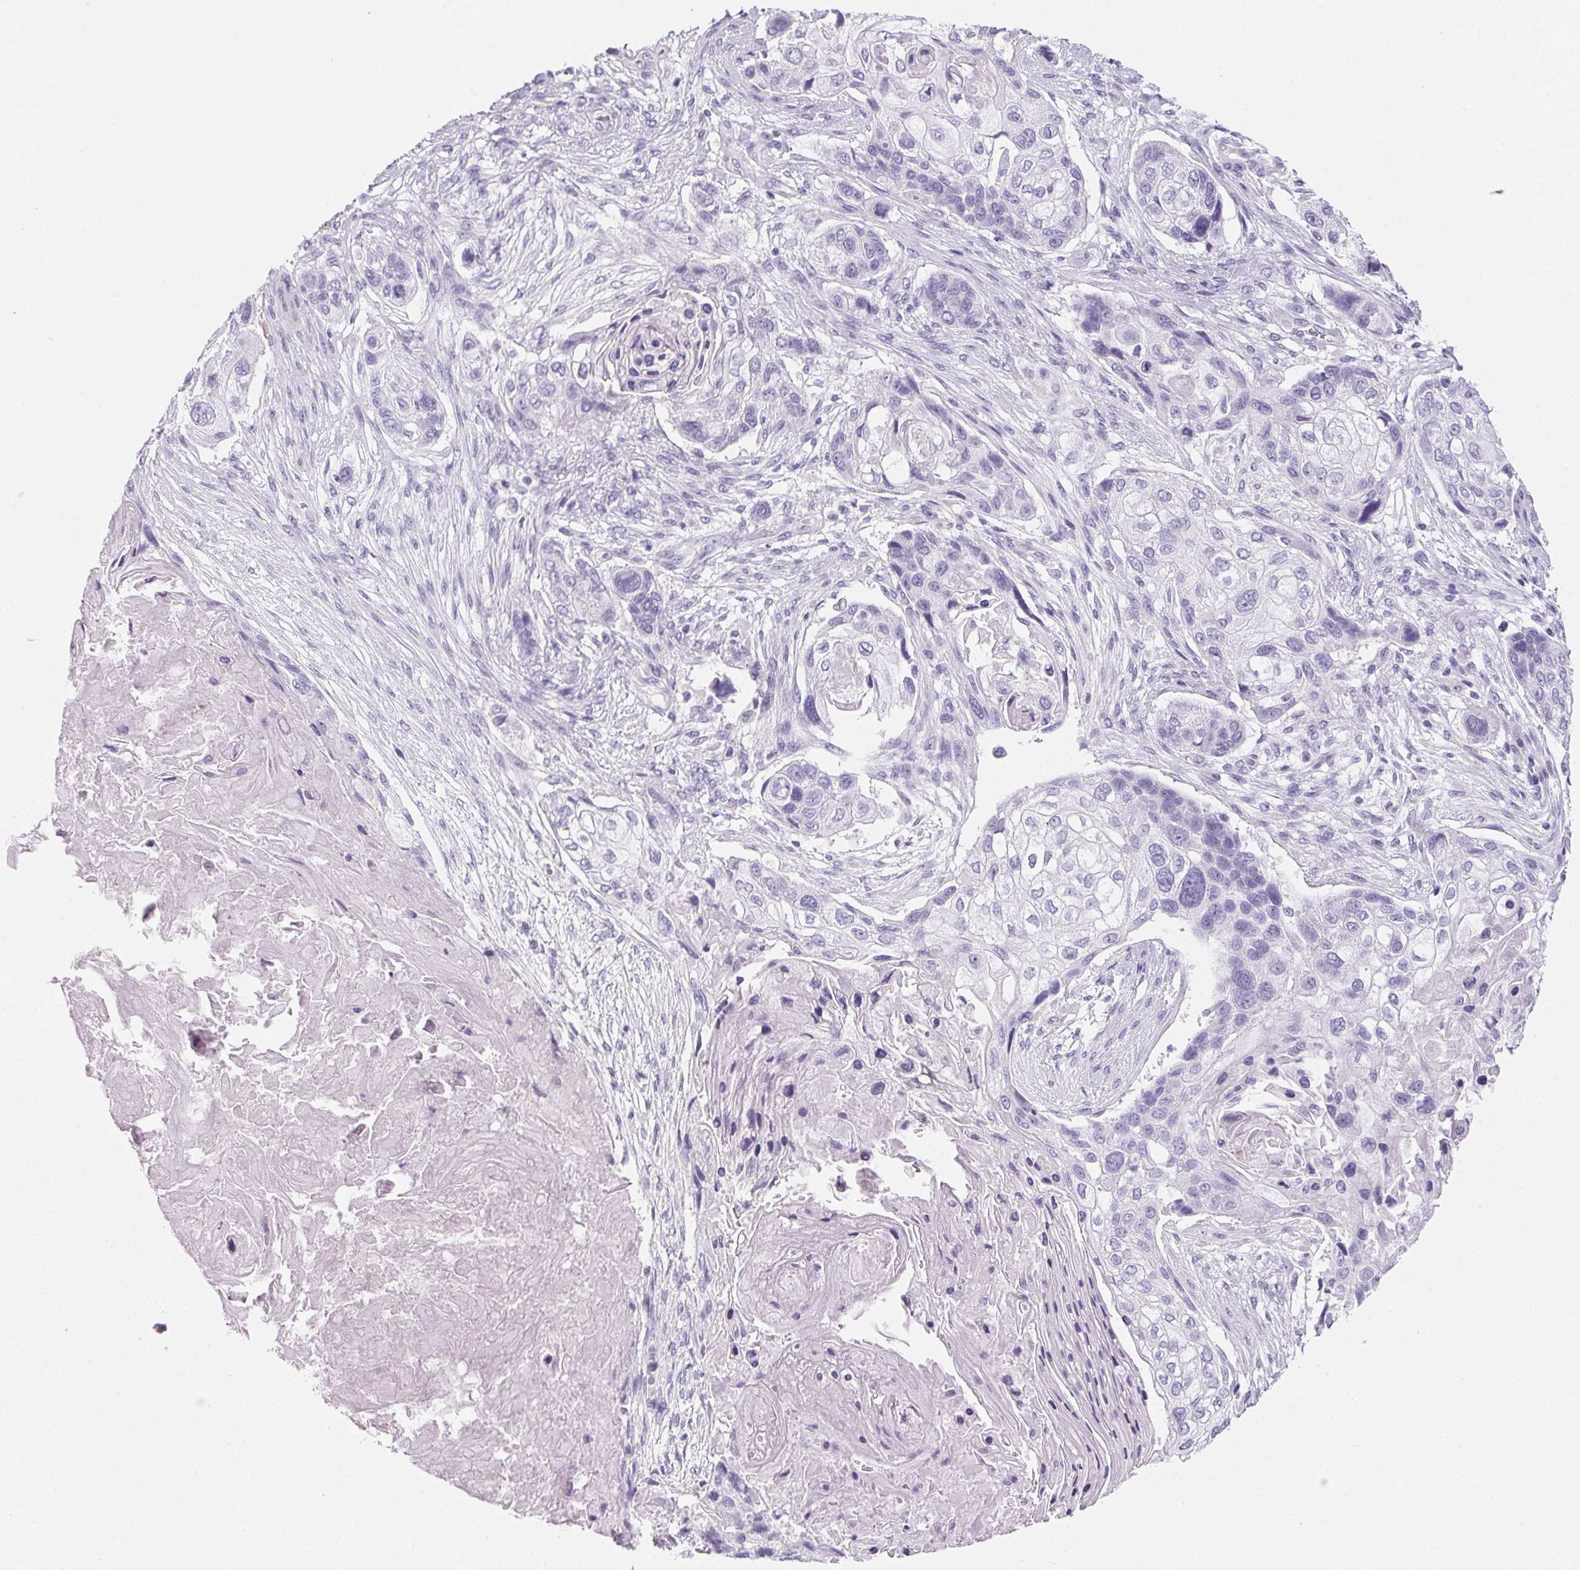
{"staining": {"intensity": "negative", "quantity": "none", "location": "none"}, "tissue": "lung cancer", "cell_type": "Tumor cells", "image_type": "cancer", "snomed": [{"axis": "morphology", "description": "Squamous cell carcinoma, NOS"}, {"axis": "topography", "description": "Lung"}], "caption": "Immunohistochemical staining of squamous cell carcinoma (lung) shows no significant staining in tumor cells. (DAB (3,3'-diaminobenzidine) immunohistochemistry with hematoxylin counter stain).", "gene": "PRSS3", "patient": {"sex": "male", "age": 69}}